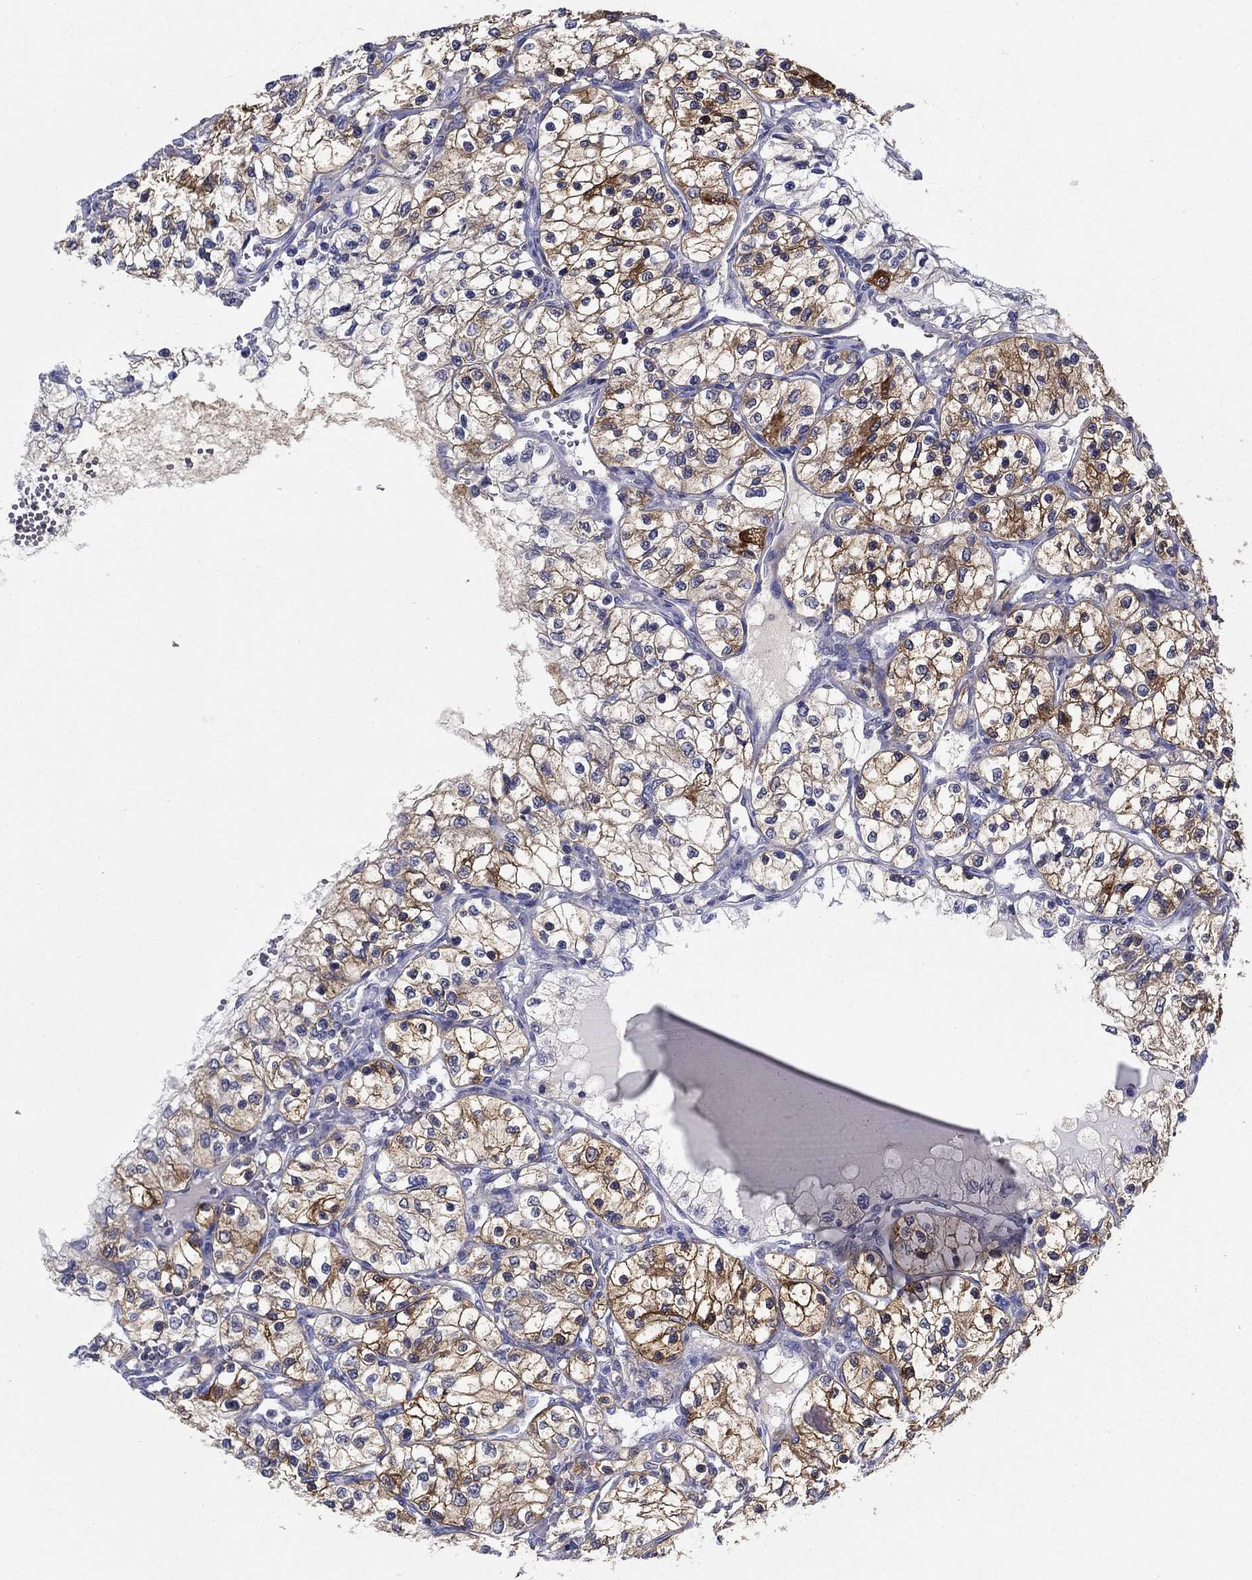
{"staining": {"intensity": "strong", "quantity": "<25%", "location": "cytoplasmic/membranous"}, "tissue": "renal cancer", "cell_type": "Tumor cells", "image_type": "cancer", "snomed": [{"axis": "morphology", "description": "Adenocarcinoma, NOS"}, {"axis": "topography", "description": "Kidney"}], "caption": "DAB immunohistochemical staining of renal adenocarcinoma demonstrates strong cytoplasmic/membranous protein positivity in approximately <25% of tumor cells.", "gene": "UPB1", "patient": {"sex": "female", "age": 69}}